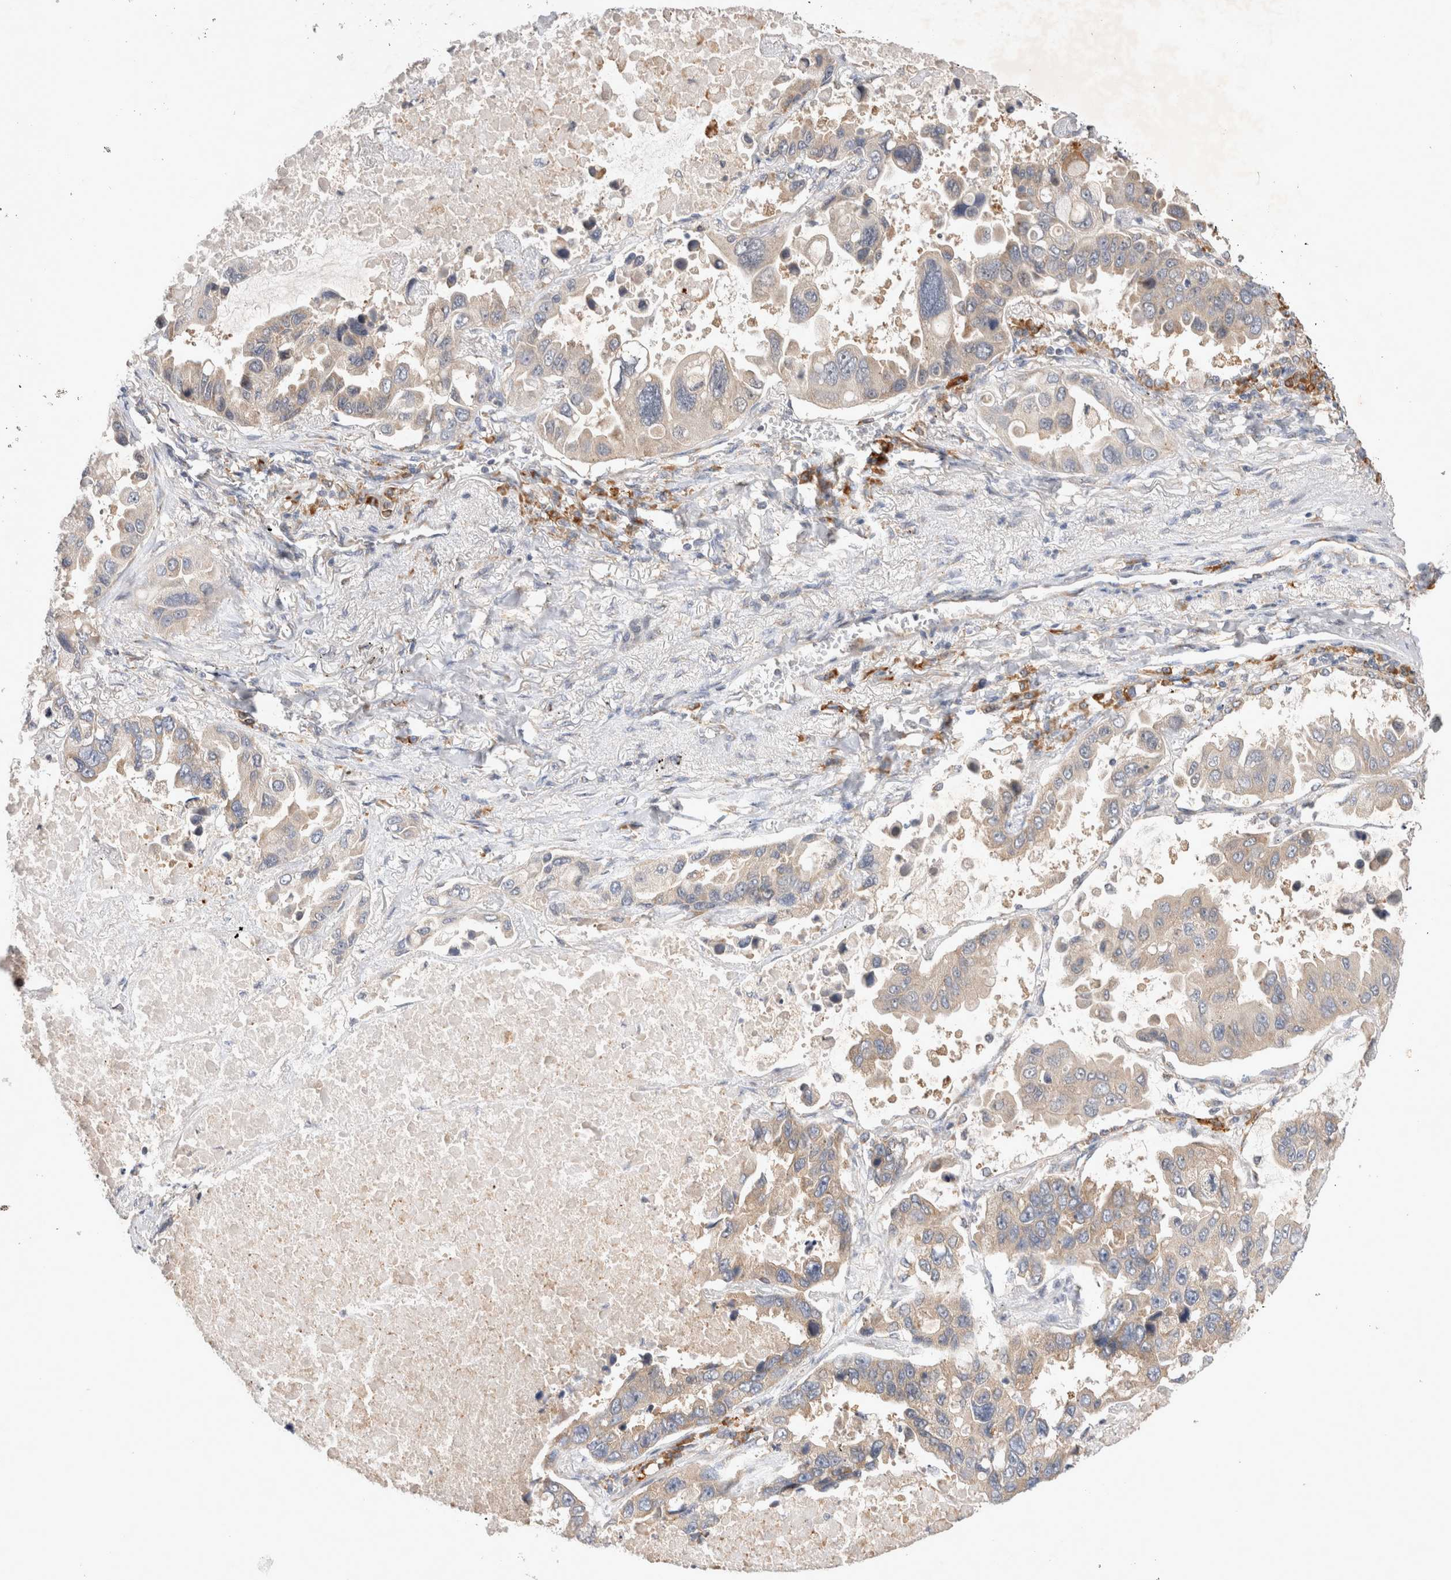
{"staining": {"intensity": "weak", "quantity": "<25%", "location": "cytoplasmic/membranous"}, "tissue": "lung cancer", "cell_type": "Tumor cells", "image_type": "cancer", "snomed": [{"axis": "morphology", "description": "Adenocarcinoma, NOS"}, {"axis": "topography", "description": "Lung"}], "caption": "A photomicrograph of human lung cancer (adenocarcinoma) is negative for staining in tumor cells. Nuclei are stained in blue.", "gene": "NEDD4L", "patient": {"sex": "male", "age": 64}}